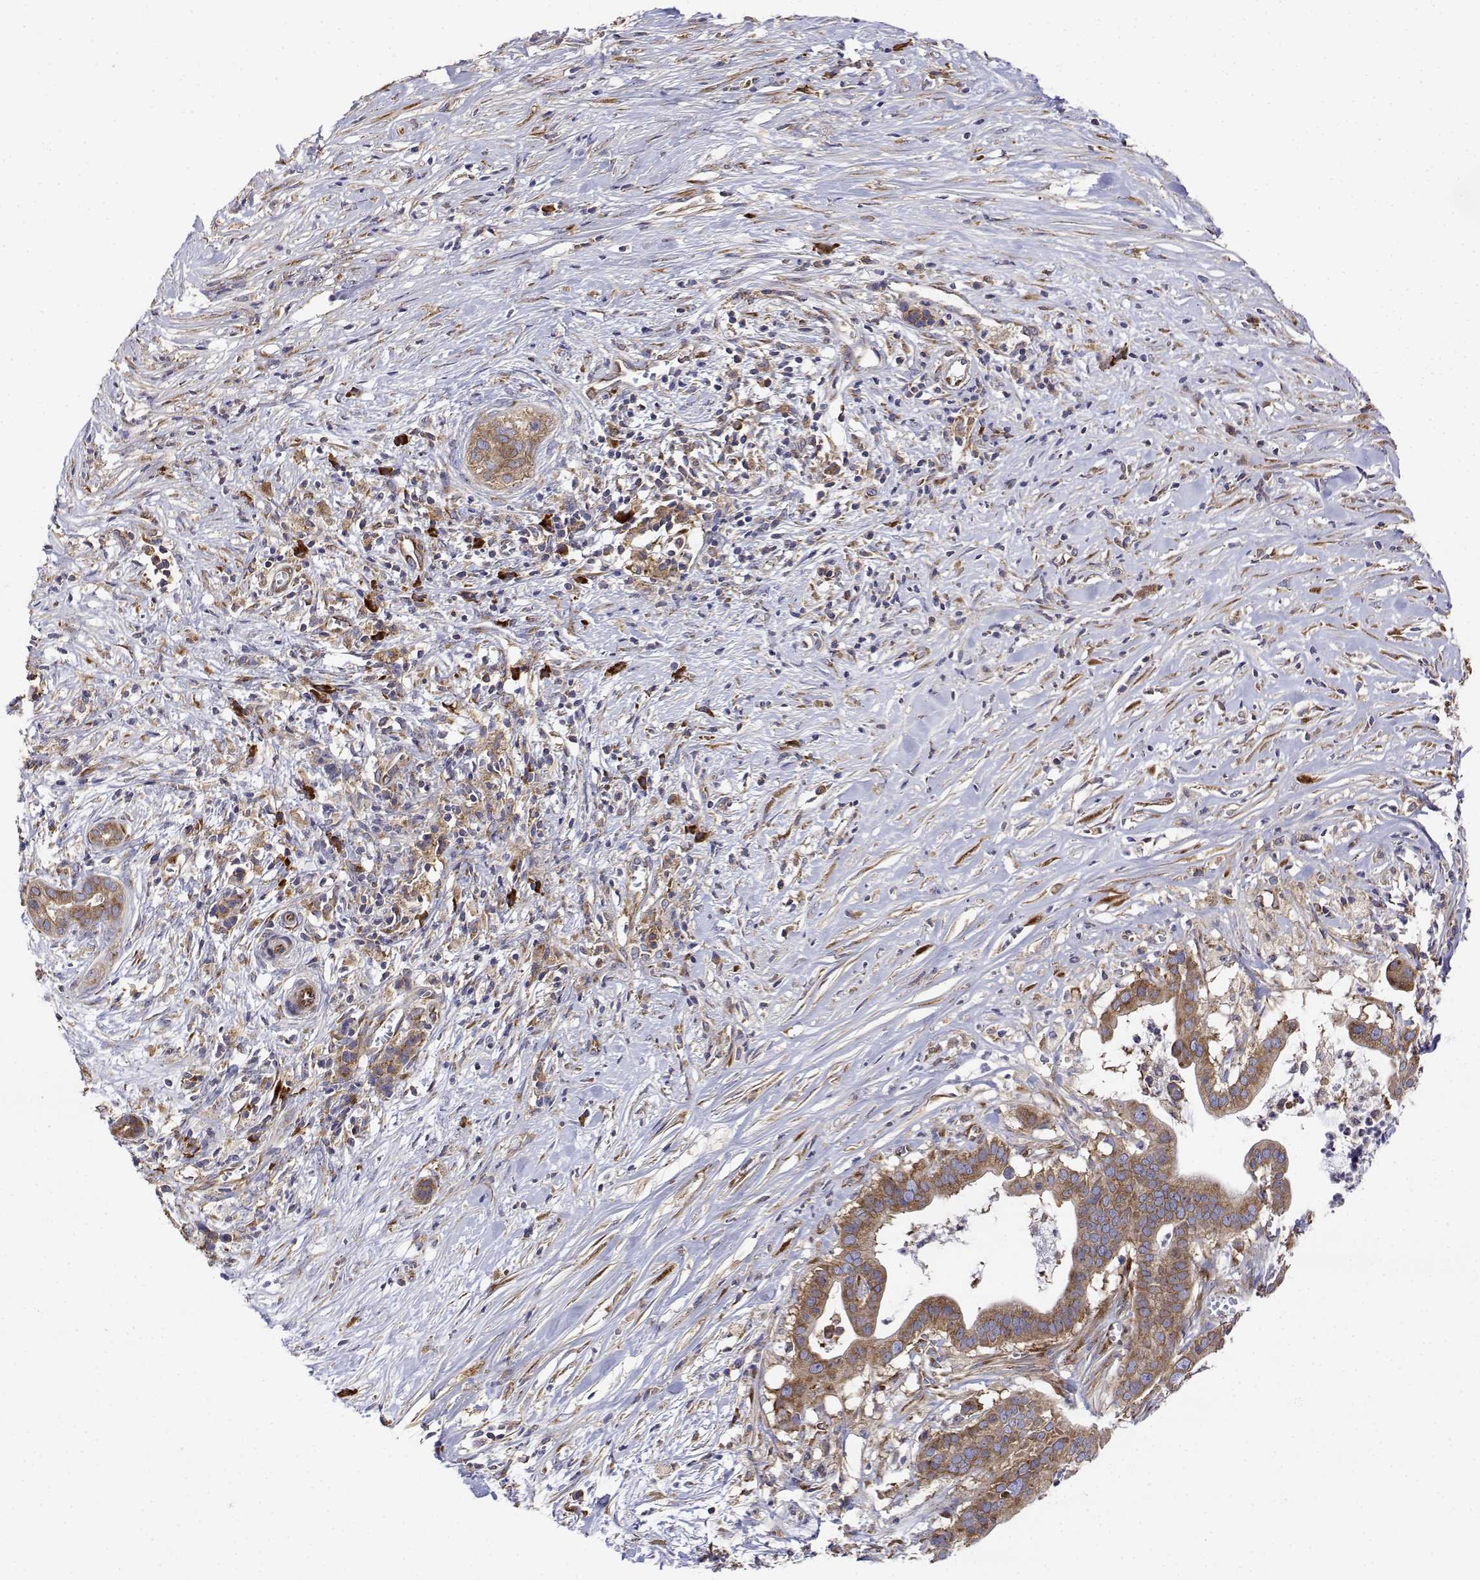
{"staining": {"intensity": "moderate", "quantity": ">75%", "location": "cytoplasmic/membranous"}, "tissue": "pancreatic cancer", "cell_type": "Tumor cells", "image_type": "cancer", "snomed": [{"axis": "morphology", "description": "Adenocarcinoma, NOS"}, {"axis": "topography", "description": "Pancreas"}], "caption": "Moderate cytoplasmic/membranous positivity for a protein is appreciated in about >75% of tumor cells of pancreatic cancer using IHC.", "gene": "EEF1G", "patient": {"sex": "male", "age": 61}}